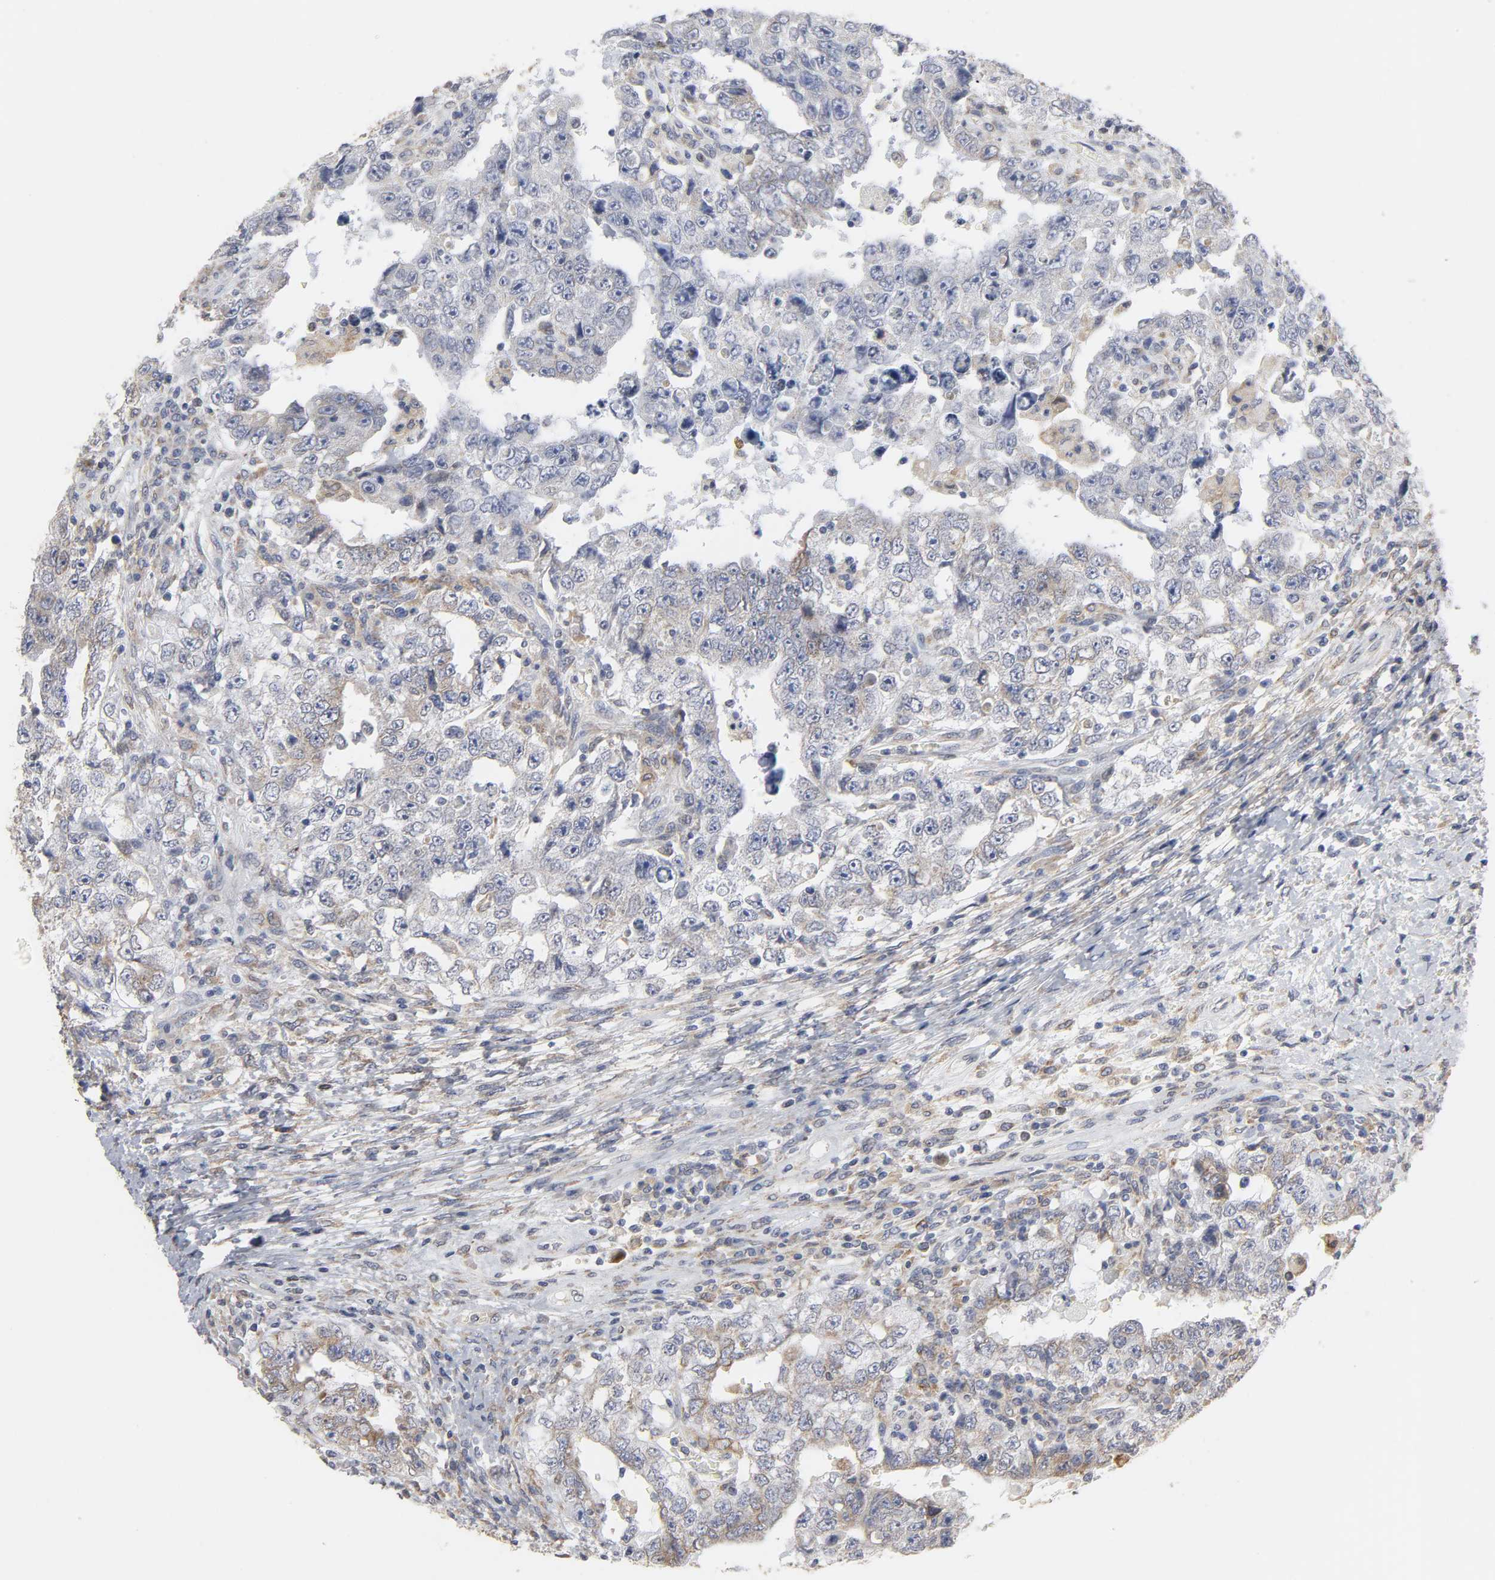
{"staining": {"intensity": "weak", "quantity": "25%-75%", "location": "cytoplasmic/membranous"}, "tissue": "testis cancer", "cell_type": "Tumor cells", "image_type": "cancer", "snomed": [{"axis": "morphology", "description": "Carcinoma, Embryonal, NOS"}, {"axis": "topography", "description": "Testis"}], "caption": "Testis cancer stained for a protein (brown) demonstrates weak cytoplasmic/membranous positive positivity in about 25%-75% of tumor cells.", "gene": "POR", "patient": {"sex": "male", "age": 26}}